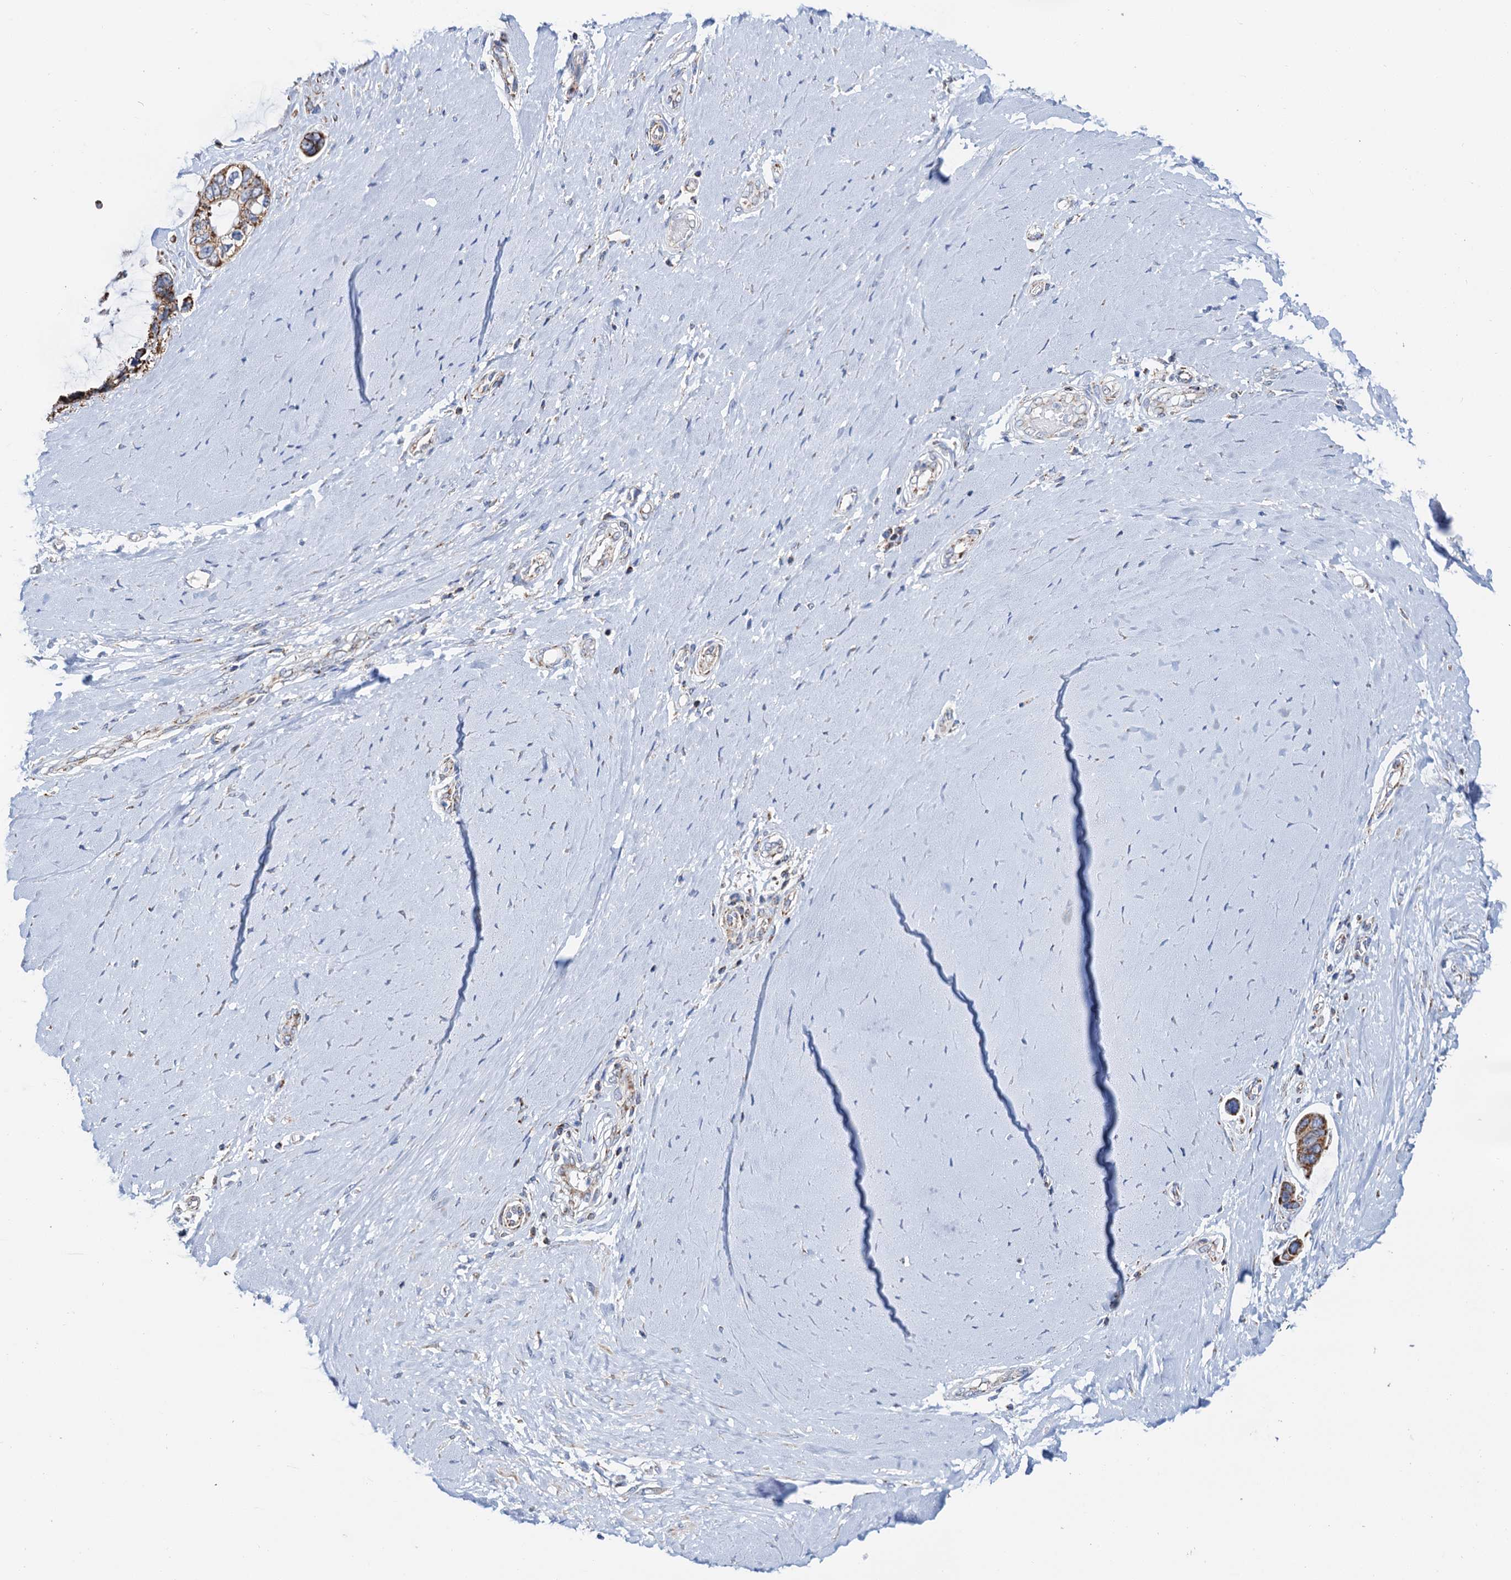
{"staining": {"intensity": "strong", "quantity": ">75%", "location": "cytoplasmic/membranous"}, "tissue": "ovarian cancer", "cell_type": "Tumor cells", "image_type": "cancer", "snomed": [{"axis": "morphology", "description": "Cystadenocarcinoma, mucinous, NOS"}, {"axis": "topography", "description": "Ovary"}], "caption": "Immunohistochemical staining of human mucinous cystadenocarcinoma (ovarian) reveals high levels of strong cytoplasmic/membranous positivity in about >75% of tumor cells.", "gene": "C2CD3", "patient": {"sex": "female", "age": 39}}